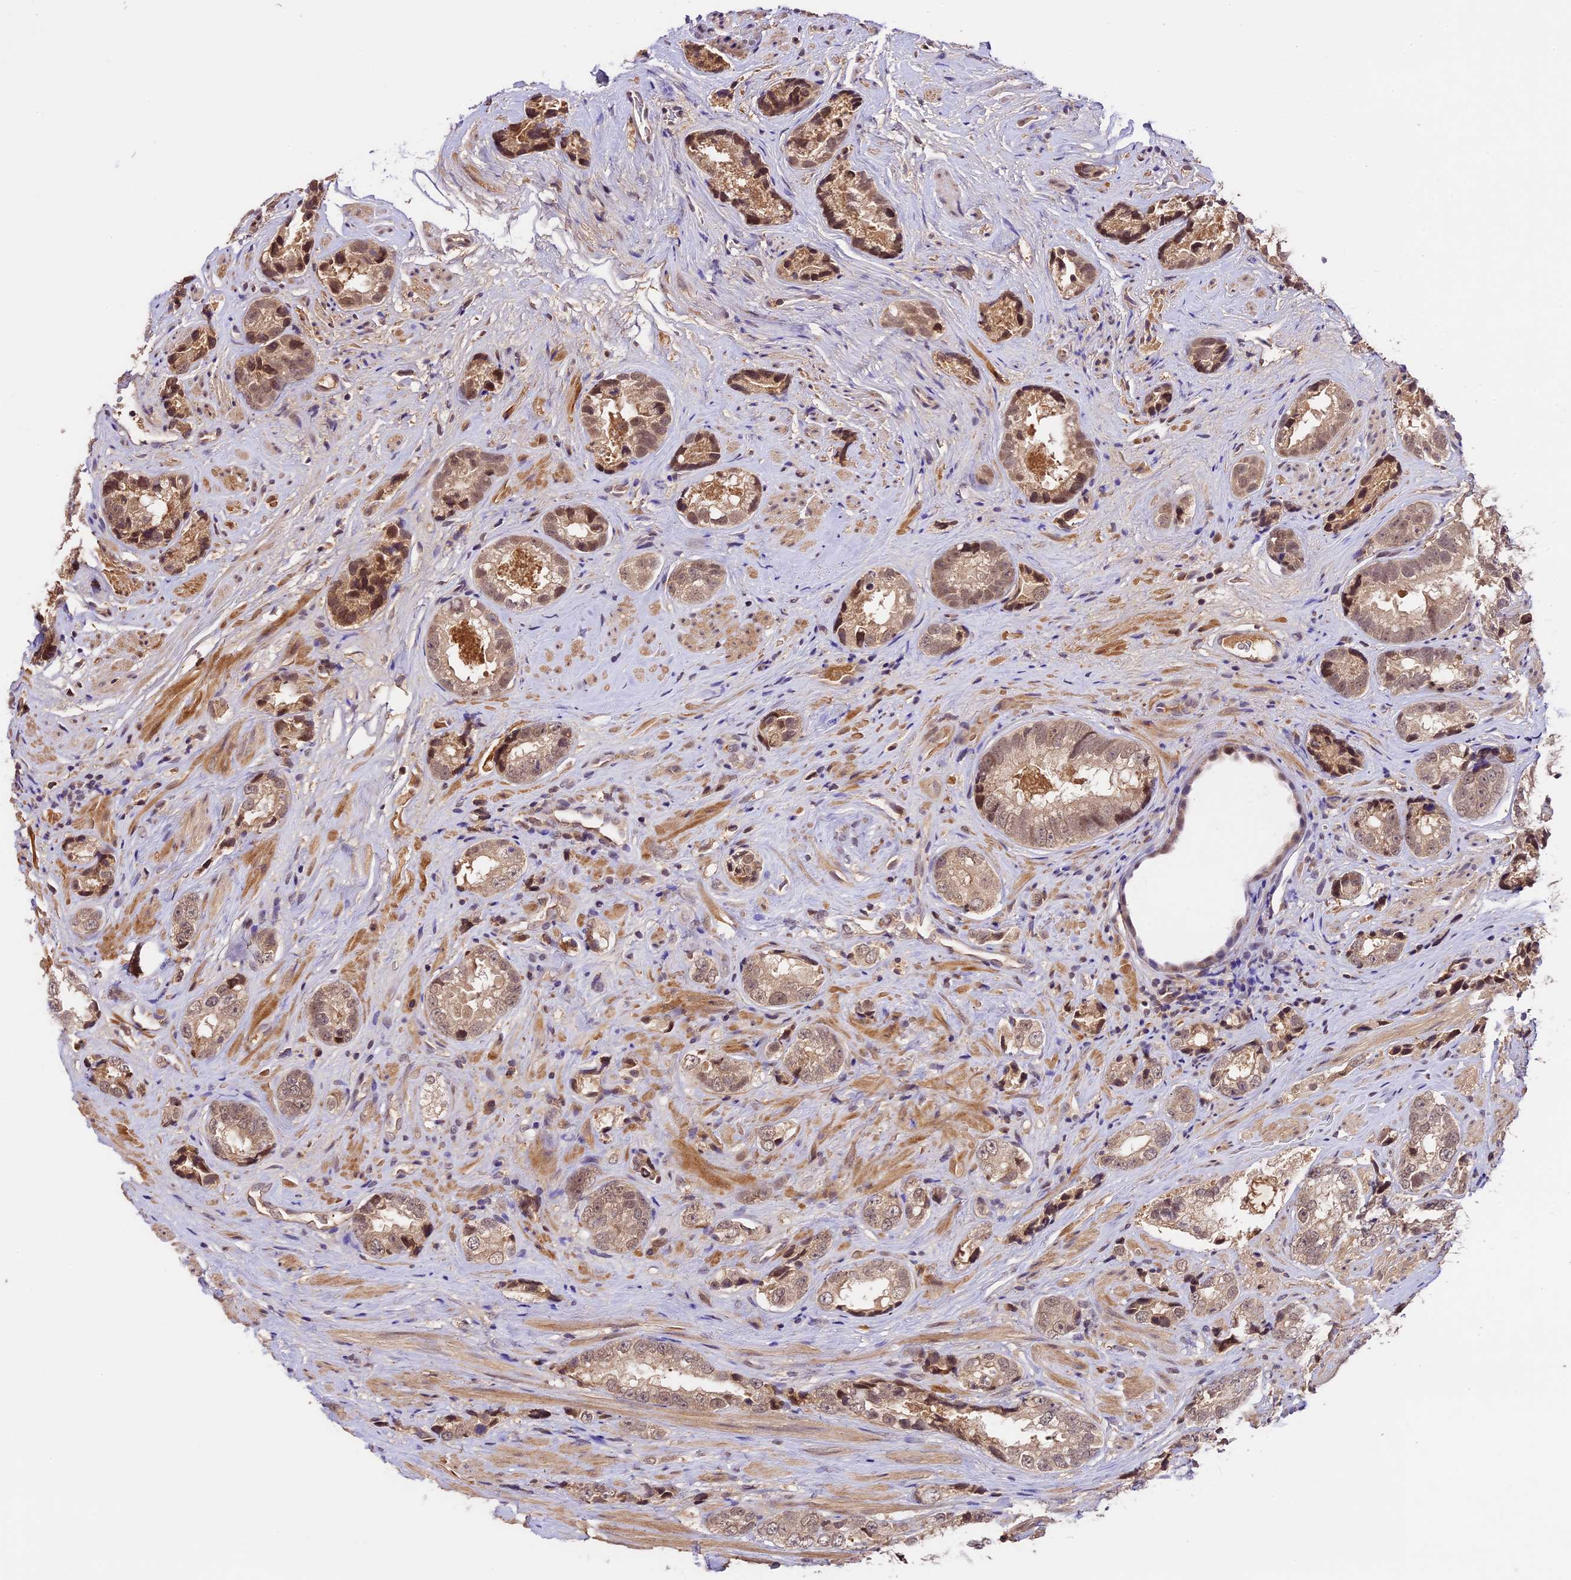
{"staining": {"intensity": "moderate", "quantity": "25%-75%", "location": "cytoplasmic/membranous,nuclear"}, "tissue": "prostate cancer", "cell_type": "Tumor cells", "image_type": "cancer", "snomed": [{"axis": "morphology", "description": "Adenocarcinoma, High grade"}, {"axis": "topography", "description": "Prostate"}], "caption": "Protein staining exhibits moderate cytoplasmic/membranous and nuclear staining in about 25%-75% of tumor cells in prostate cancer (high-grade adenocarcinoma). (DAB IHC, brown staining for protein, blue staining for nuclei).", "gene": "ATP10A", "patient": {"sex": "male", "age": 61}}